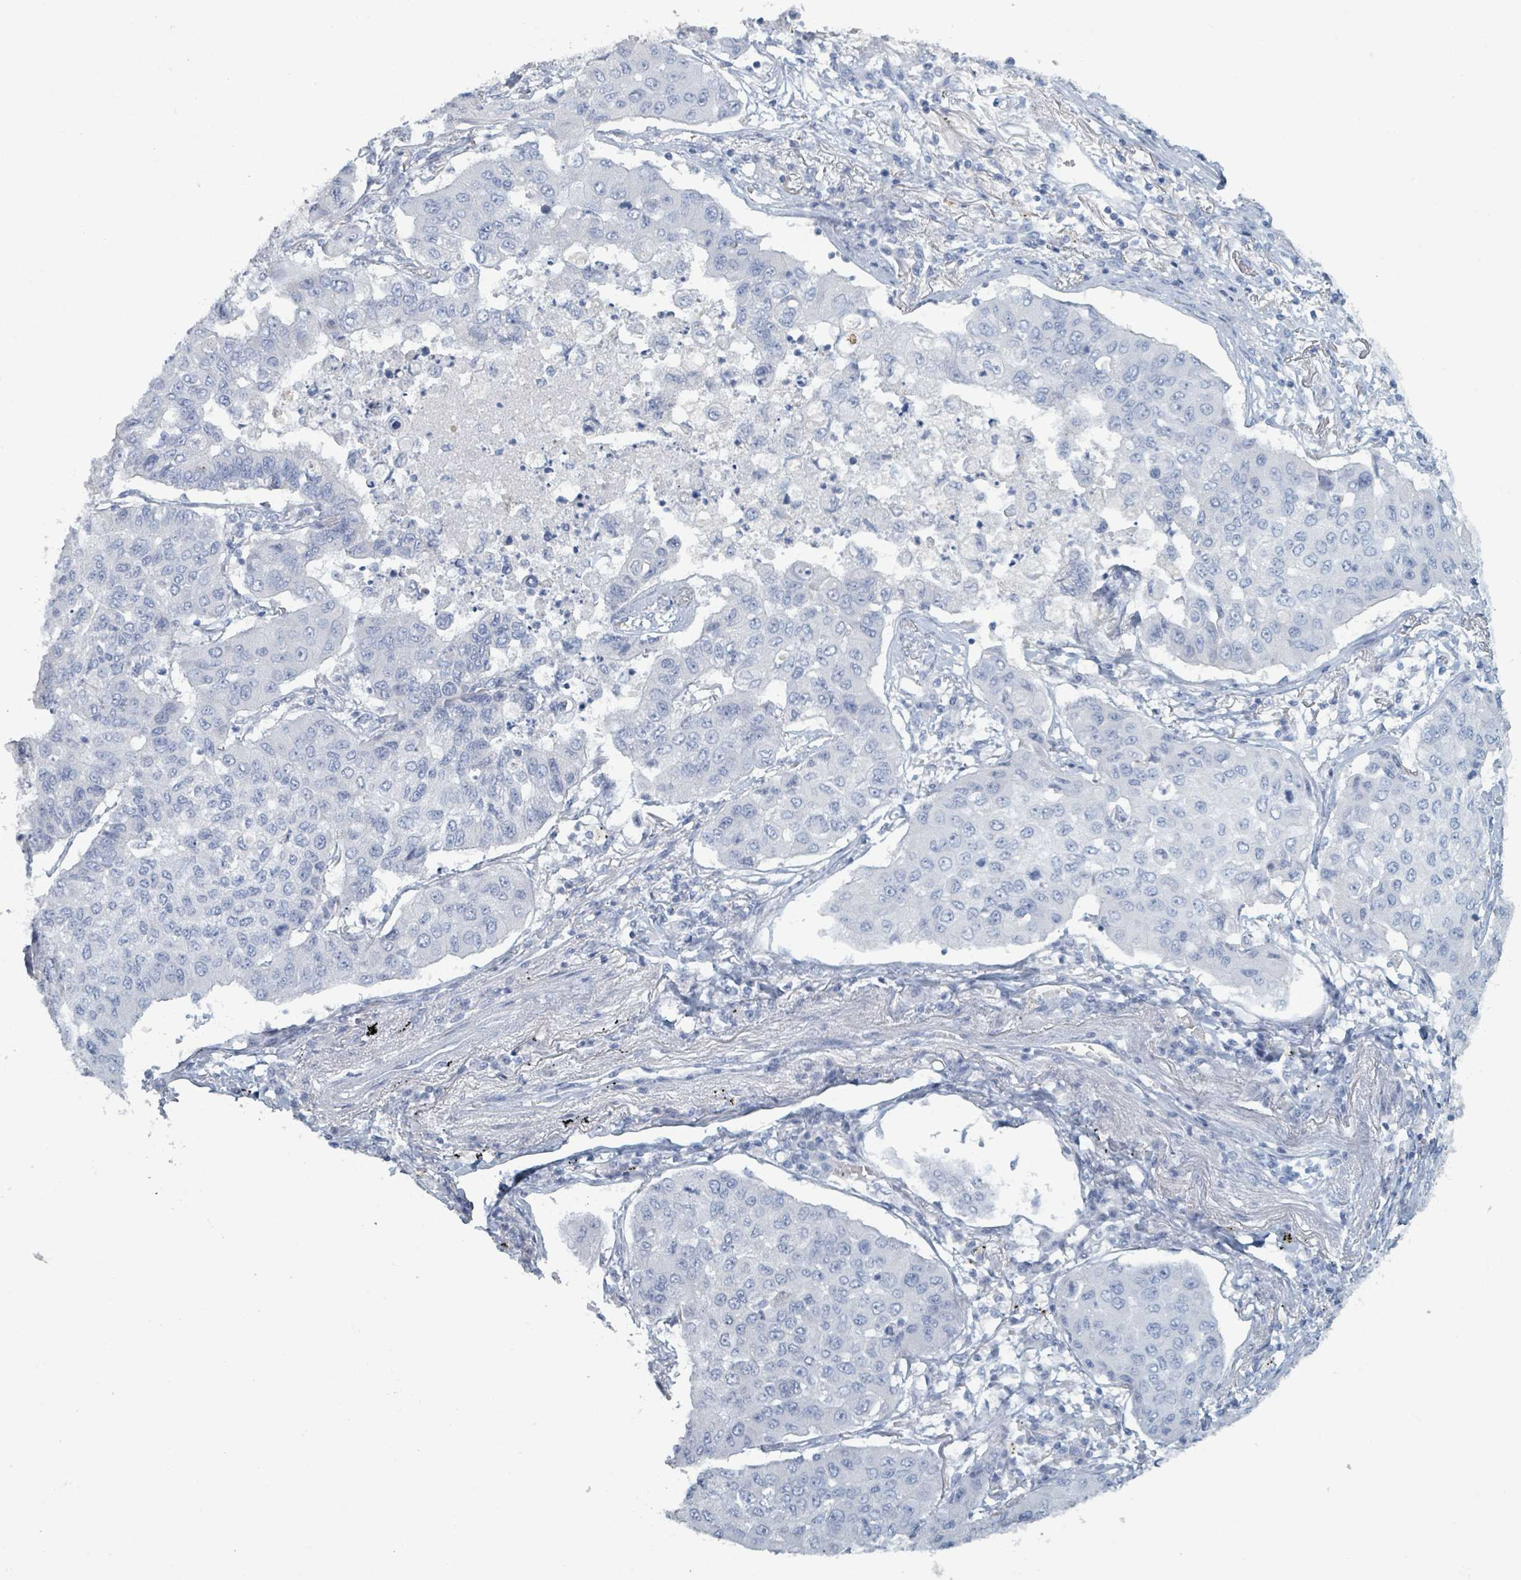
{"staining": {"intensity": "negative", "quantity": "none", "location": "none"}, "tissue": "lung cancer", "cell_type": "Tumor cells", "image_type": "cancer", "snomed": [{"axis": "morphology", "description": "Squamous cell carcinoma, NOS"}, {"axis": "topography", "description": "Lung"}], "caption": "This image is of squamous cell carcinoma (lung) stained with IHC to label a protein in brown with the nuclei are counter-stained blue. There is no staining in tumor cells.", "gene": "HEATR5A", "patient": {"sex": "male", "age": 74}}